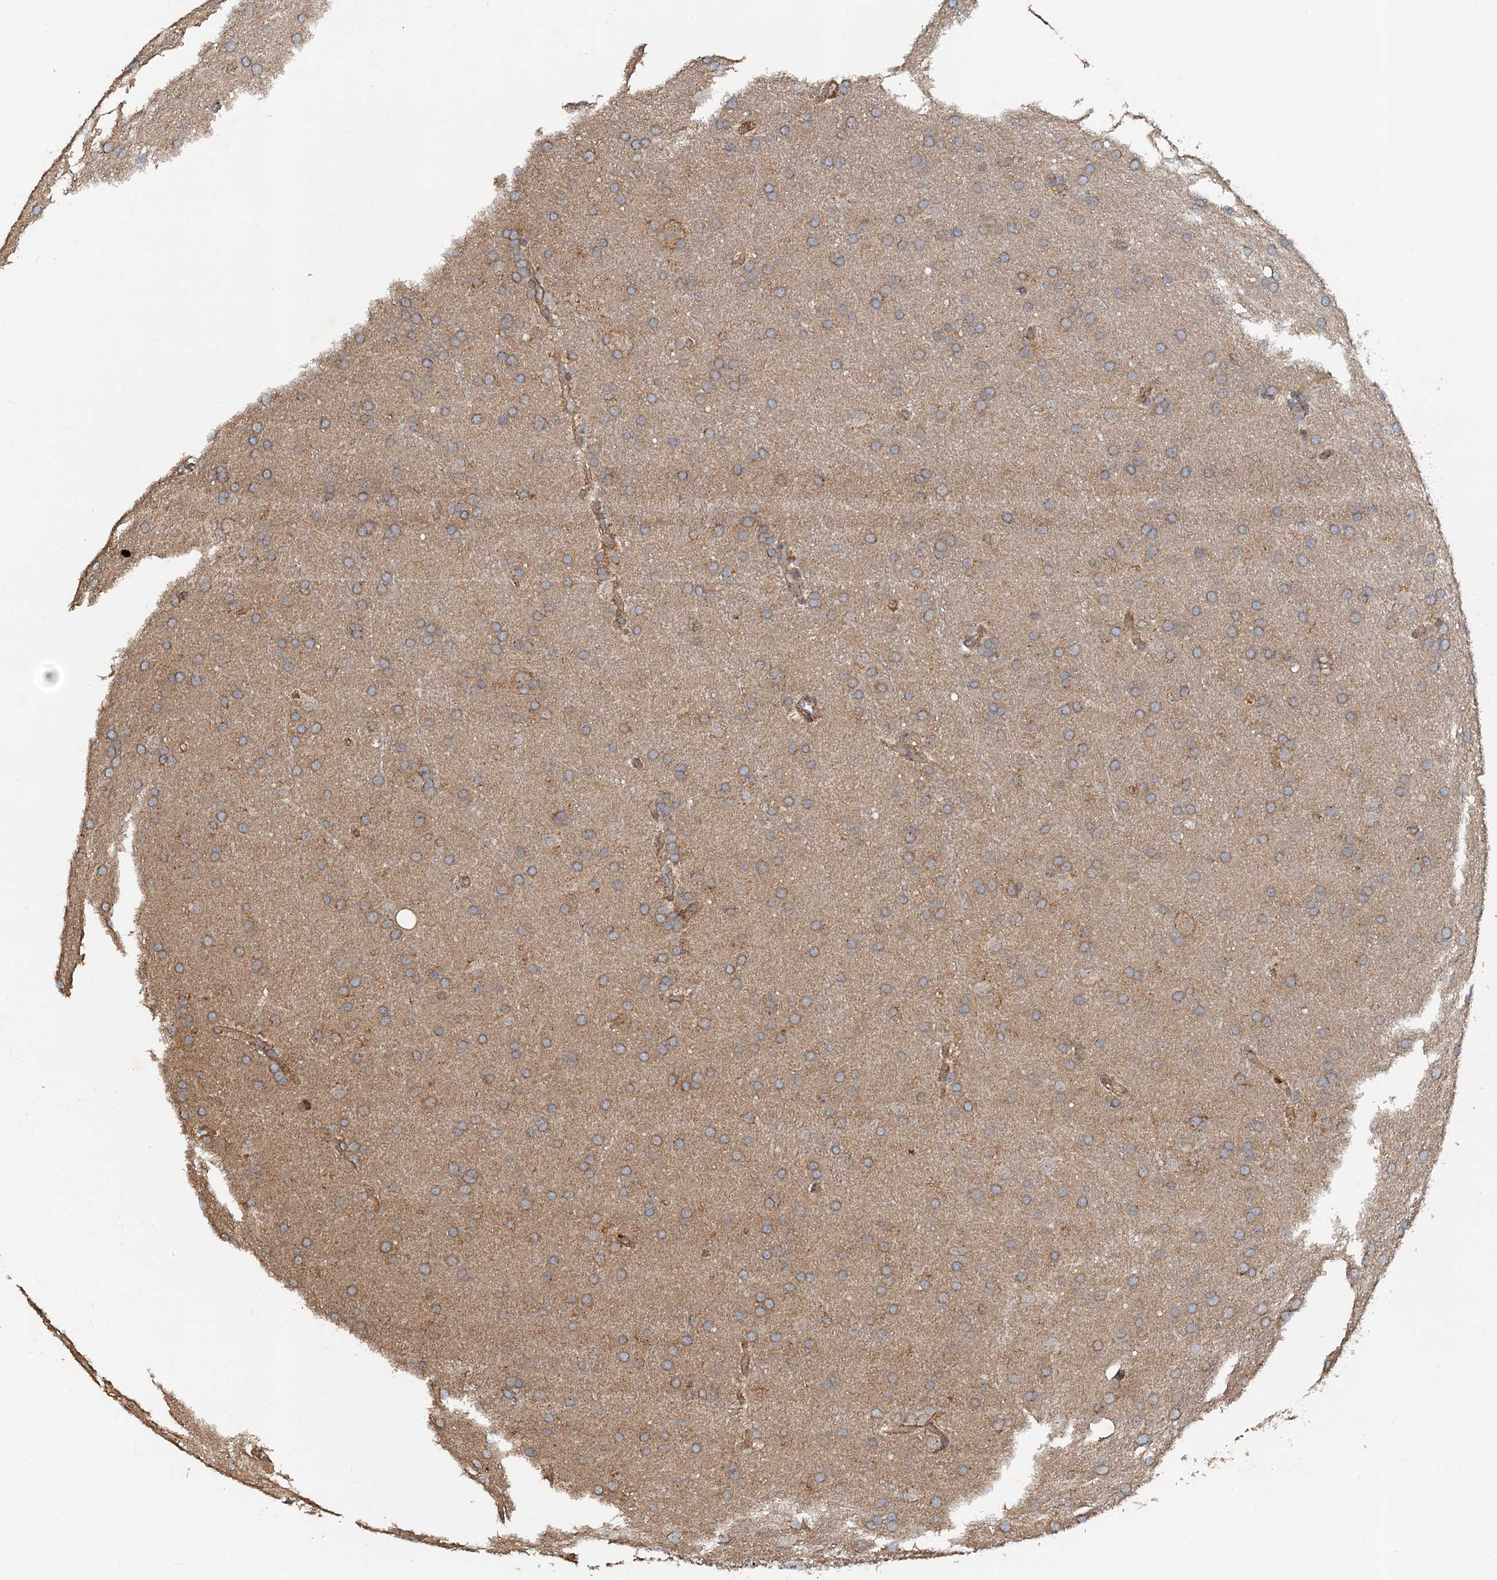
{"staining": {"intensity": "weak", "quantity": ">75%", "location": "cytoplasmic/membranous"}, "tissue": "glioma", "cell_type": "Tumor cells", "image_type": "cancer", "snomed": [{"axis": "morphology", "description": "Glioma, malignant, Low grade"}, {"axis": "topography", "description": "Brain"}], "caption": "A histopathology image of human glioma stained for a protein displays weak cytoplasmic/membranous brown staining in tumor cells.", "gene": "ZNF606", "patient": {"sex": "female", "age": 32}}